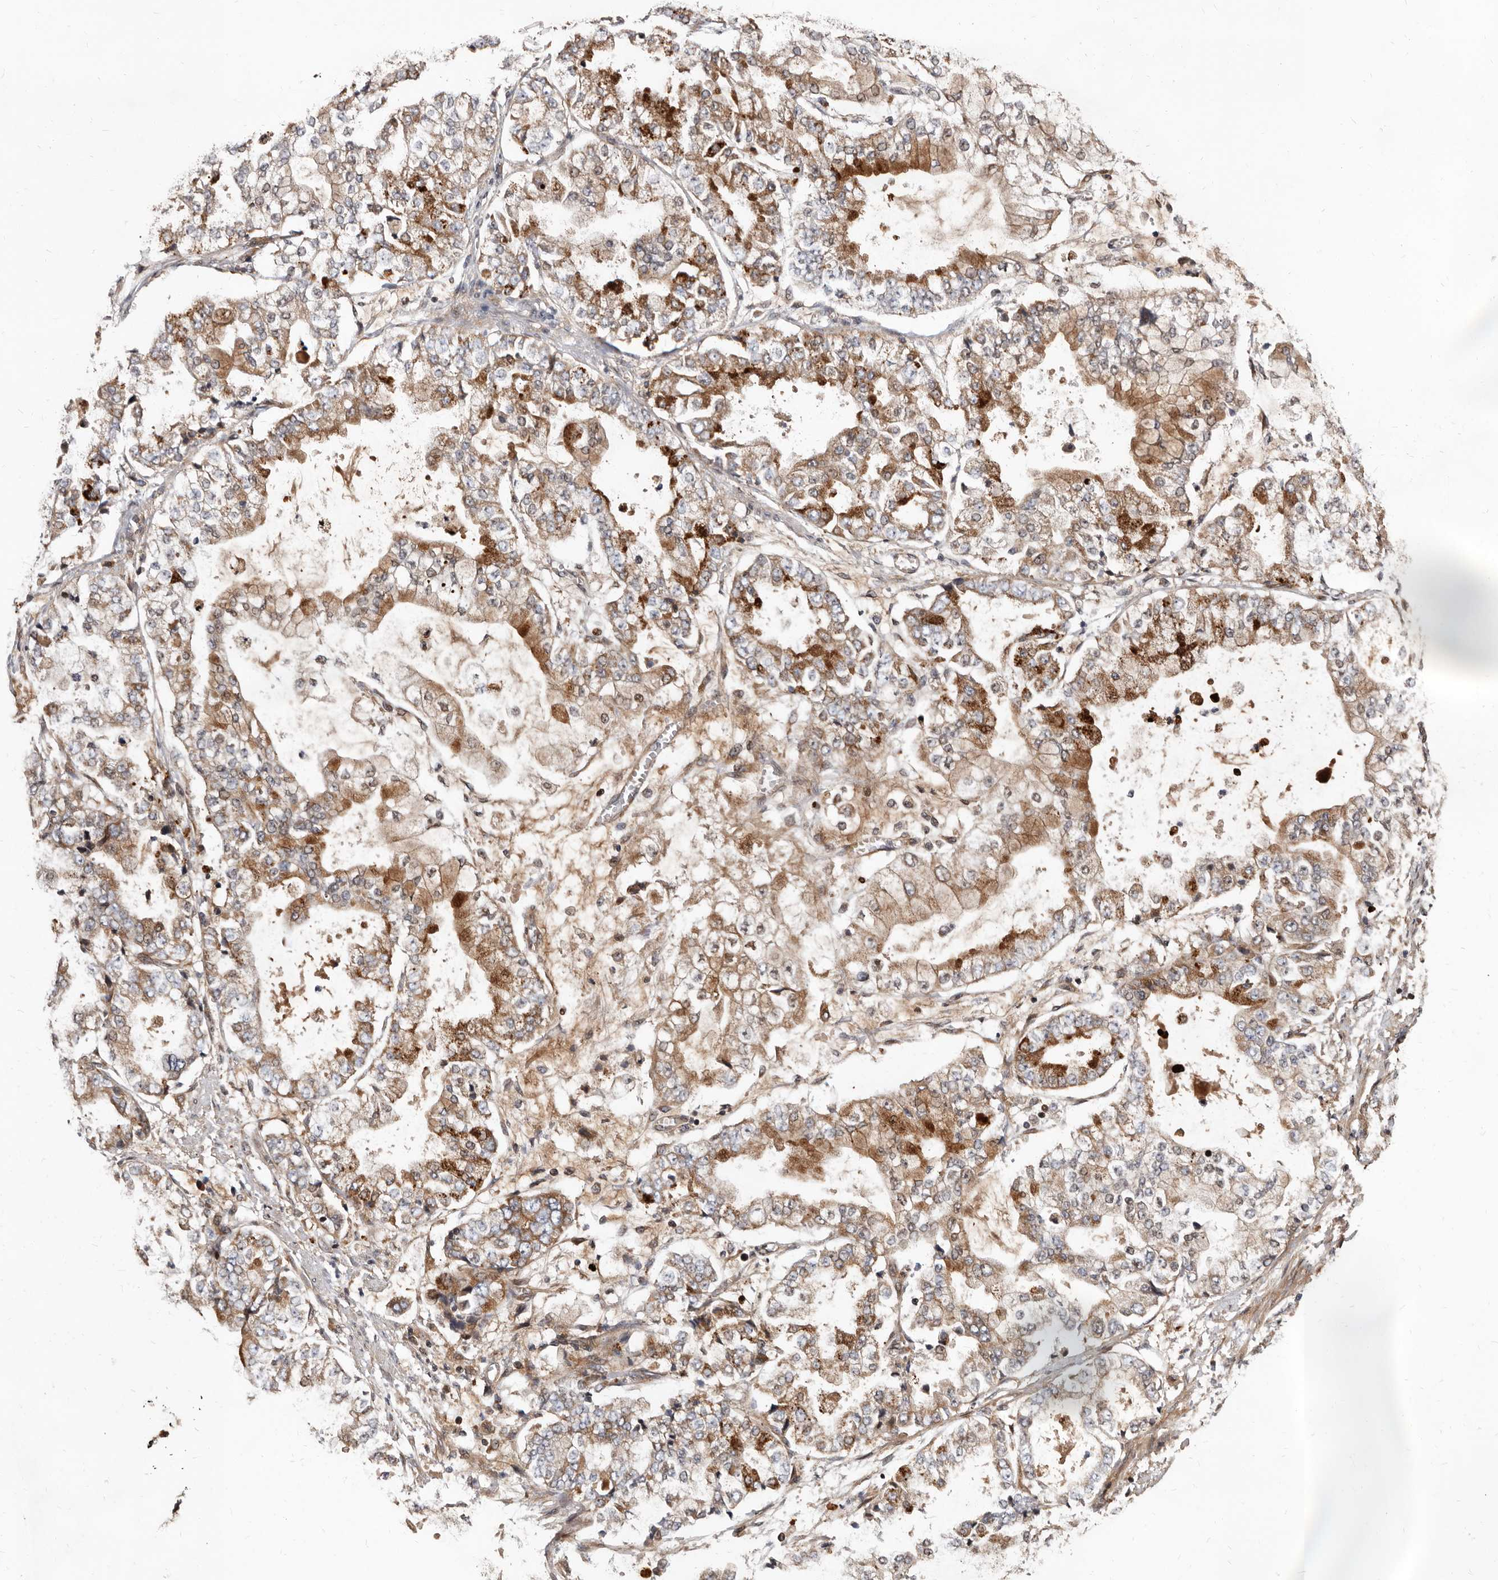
{"staining": {"intensity": "moderate", "quantity": "25%-75%", "location": "cytoplasmic/membranous"}, "tissue": "stomach cancer", "cell_type": "Tumor cells", "image_type": "cancer", "snomed": [{"axis": "morphology", "description": "Adenocarcinoma, NOS"}, {"axis": "topography", "description": "Stomach"}], "caption": "Brown immunohistochemical staining in human stomach cancer (adenocarcinoma) reveals moderate cytoplasmic/membranous expression in about 25%-75% of tumor cells.", "gene": "WEE2", "patient": {"sex": "male", "age": 76}}